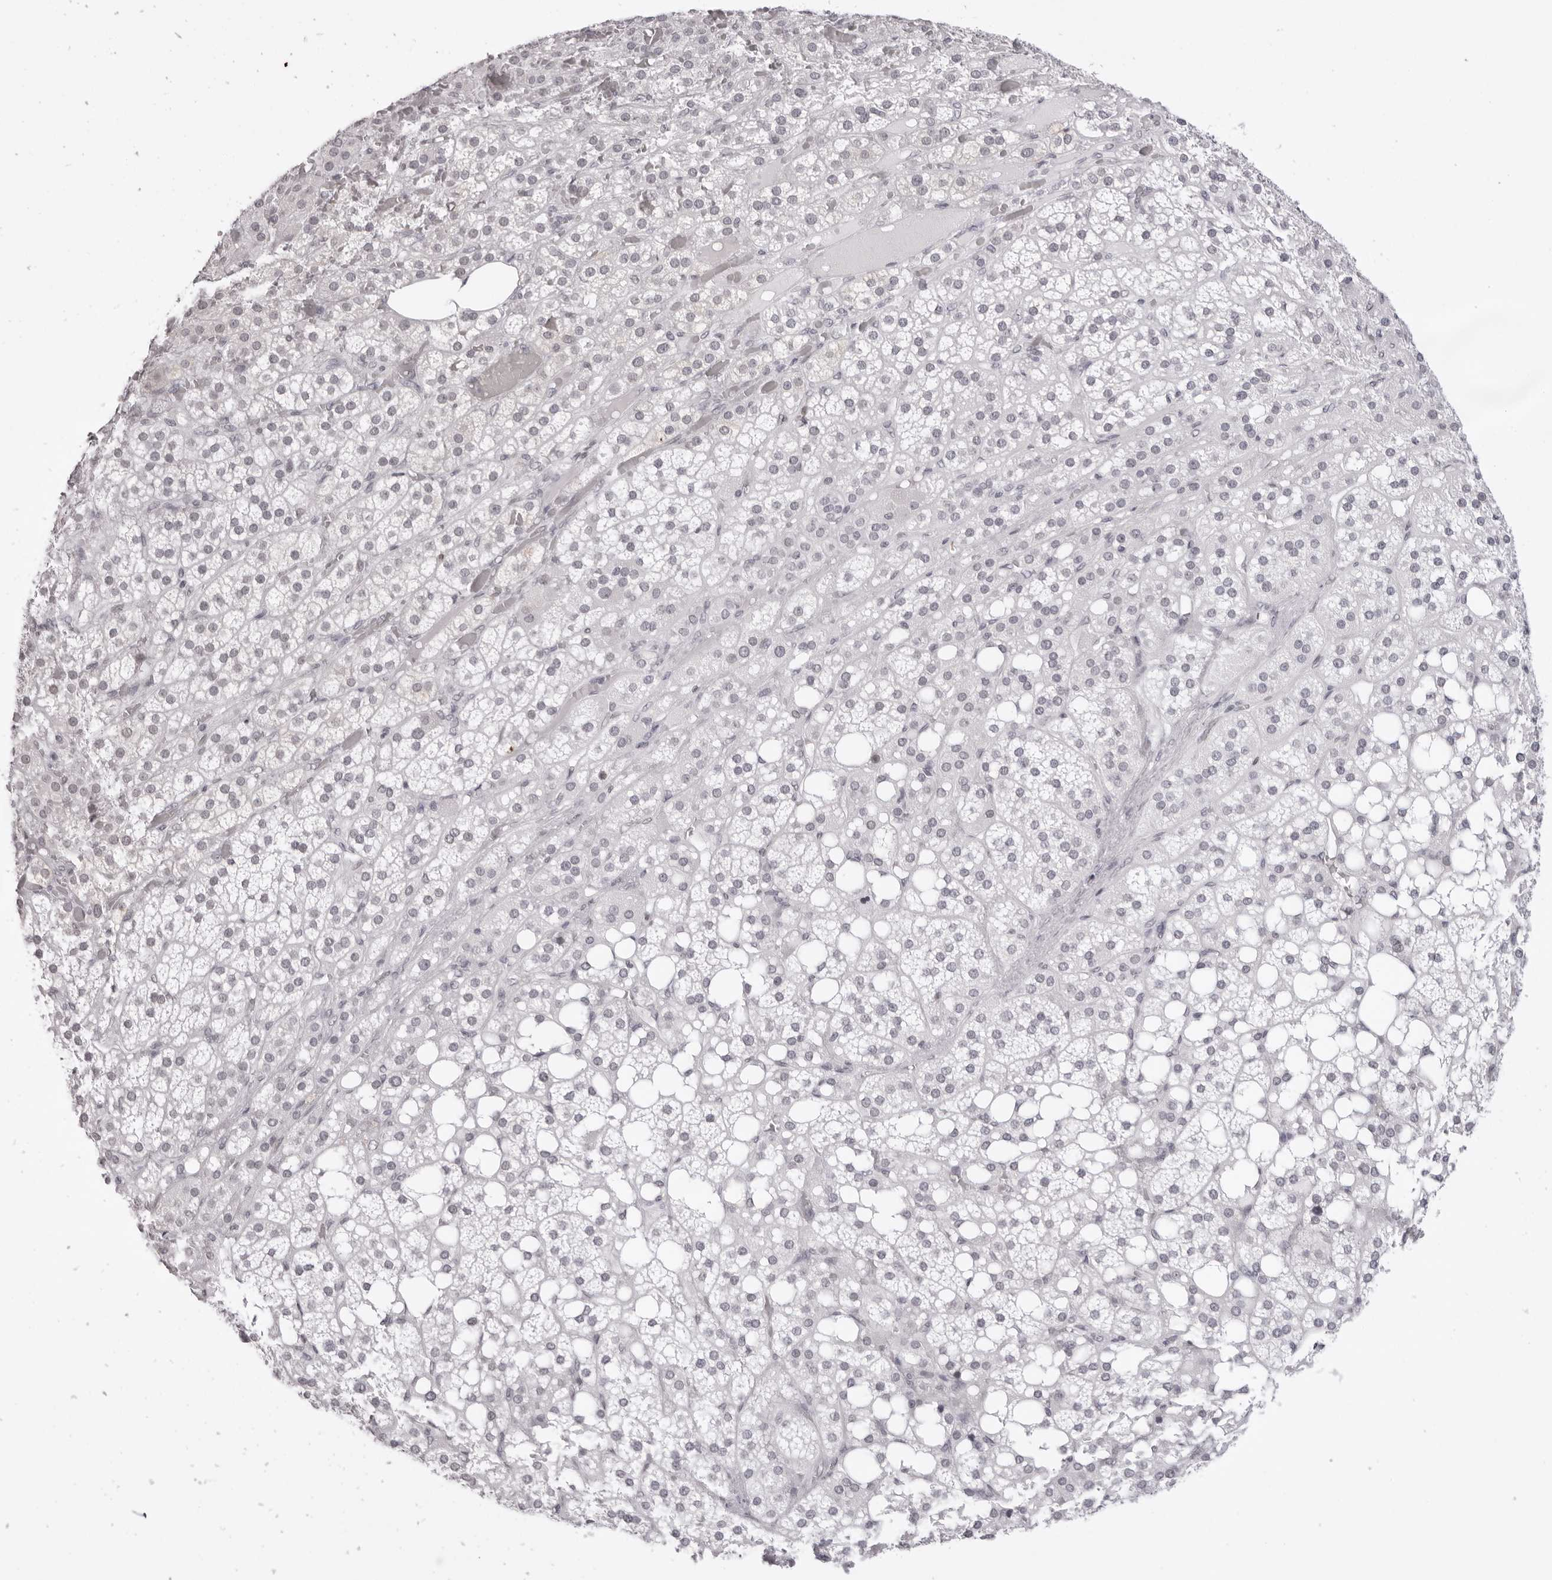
{"staining": {"intensity": "weak", "quantity": "<25%", "location": "cytoplasmic/membranous,nuclear"}, "tissue": "adrenal gland", "cell_type": "Glandular cells", "image_type": "normal", "snomed": [{"axis": "morphology", "description": "Normal tissue, NOS"}, {"axis": "topography", "description": "Adrenal gland"}], "caption": "Human adrenal gland stained for a protein using immunohistochemistry (IHC) demonstrates no positivity in glandular cells.", "gene": "MAFK", "patient": {"sex": "female", "age": 59}}